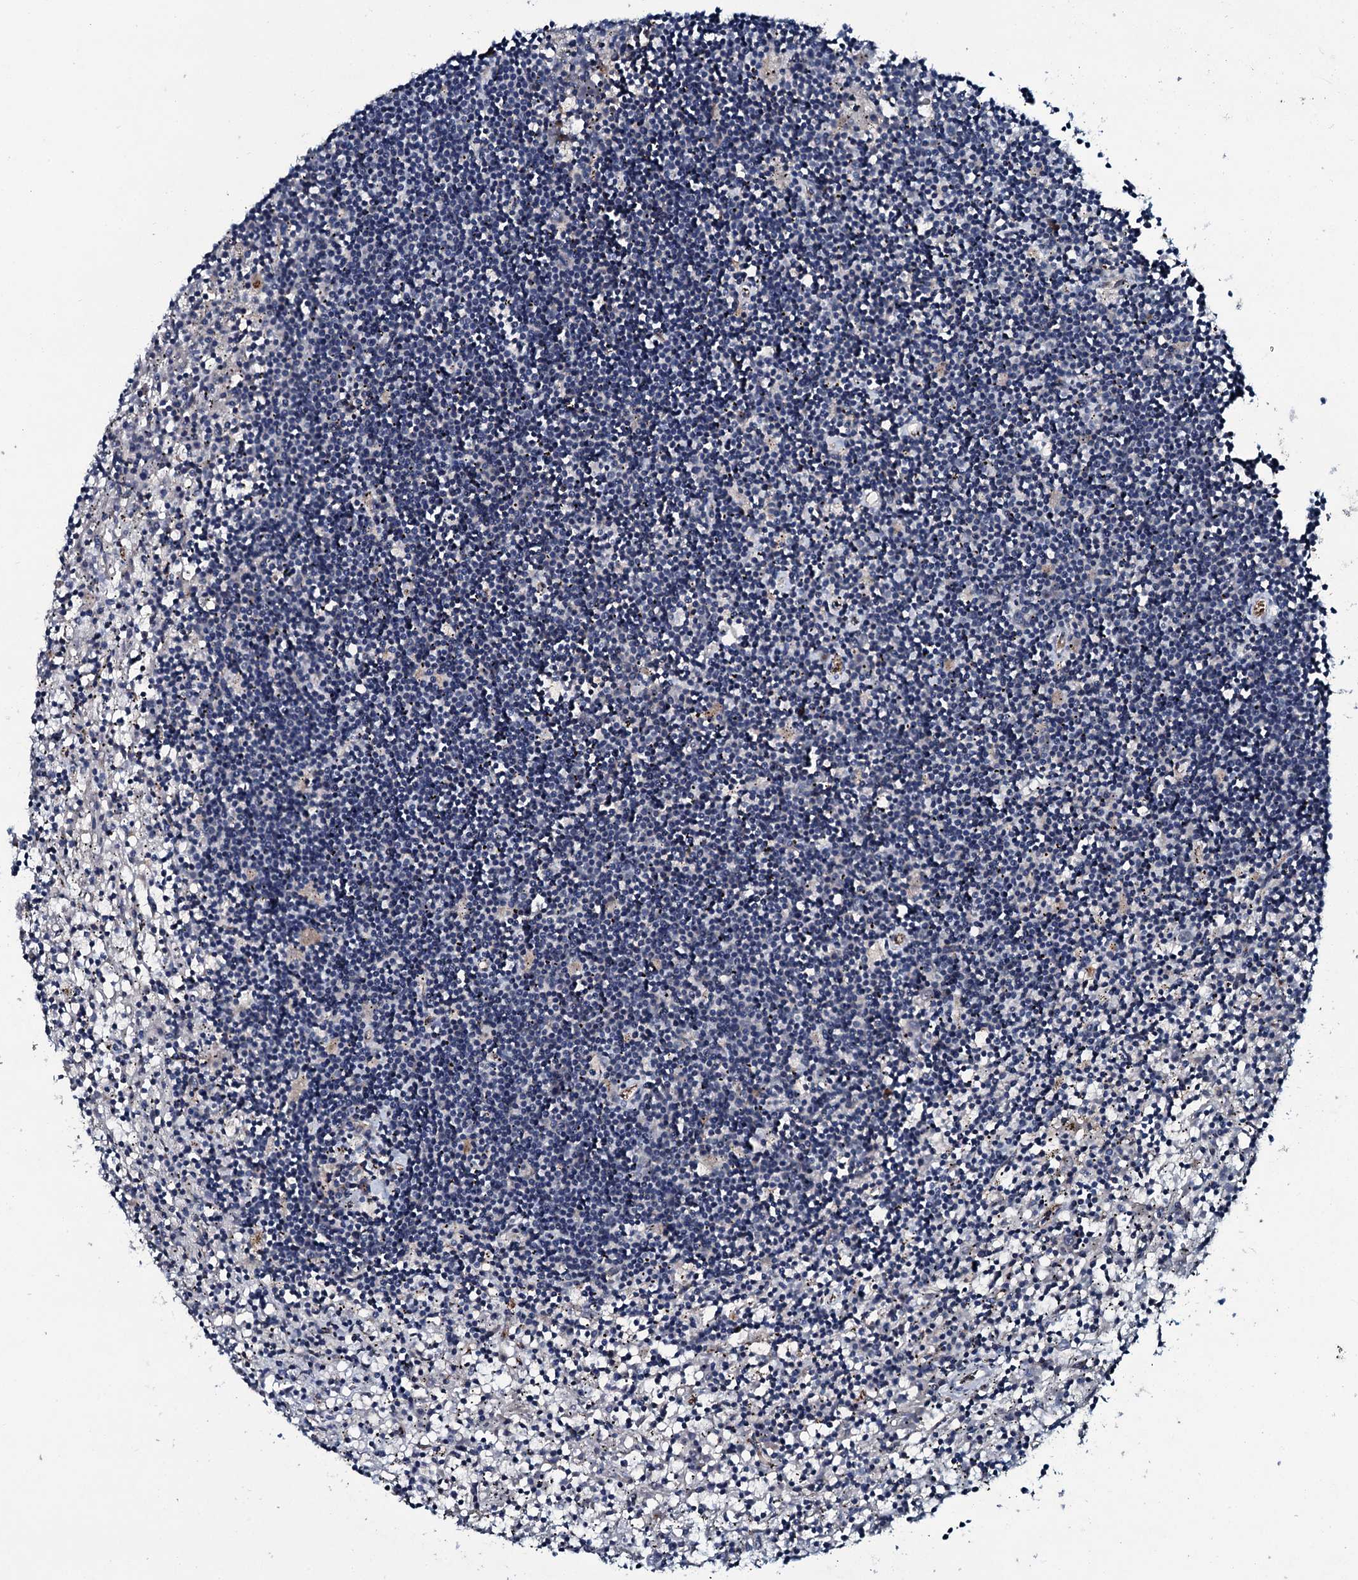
{"staining": {"intensity": "negative", "quantity": "none", "location": "none"}, "tissue": "lymphoma", "cell_type": "Tumor cells", "image_type": "cancer", "snomed": [{"axis": "morphology", "description": "Malignant lymphoma, non-Hodgkin's type, Low grade"}, {"axis": "topography", "description": "Spleen"}], "caption": "Lymphoma was stained to show a protein in brown. There is no significant positivity in tumor cells. The staining is performed using DAB (3,3'-diaminobenzidine) brown chromogen with nuclei counter-stained in using hematoxylin.", "gene": "CLEC14A", "patient": {"sex": "male", "age": 76}}